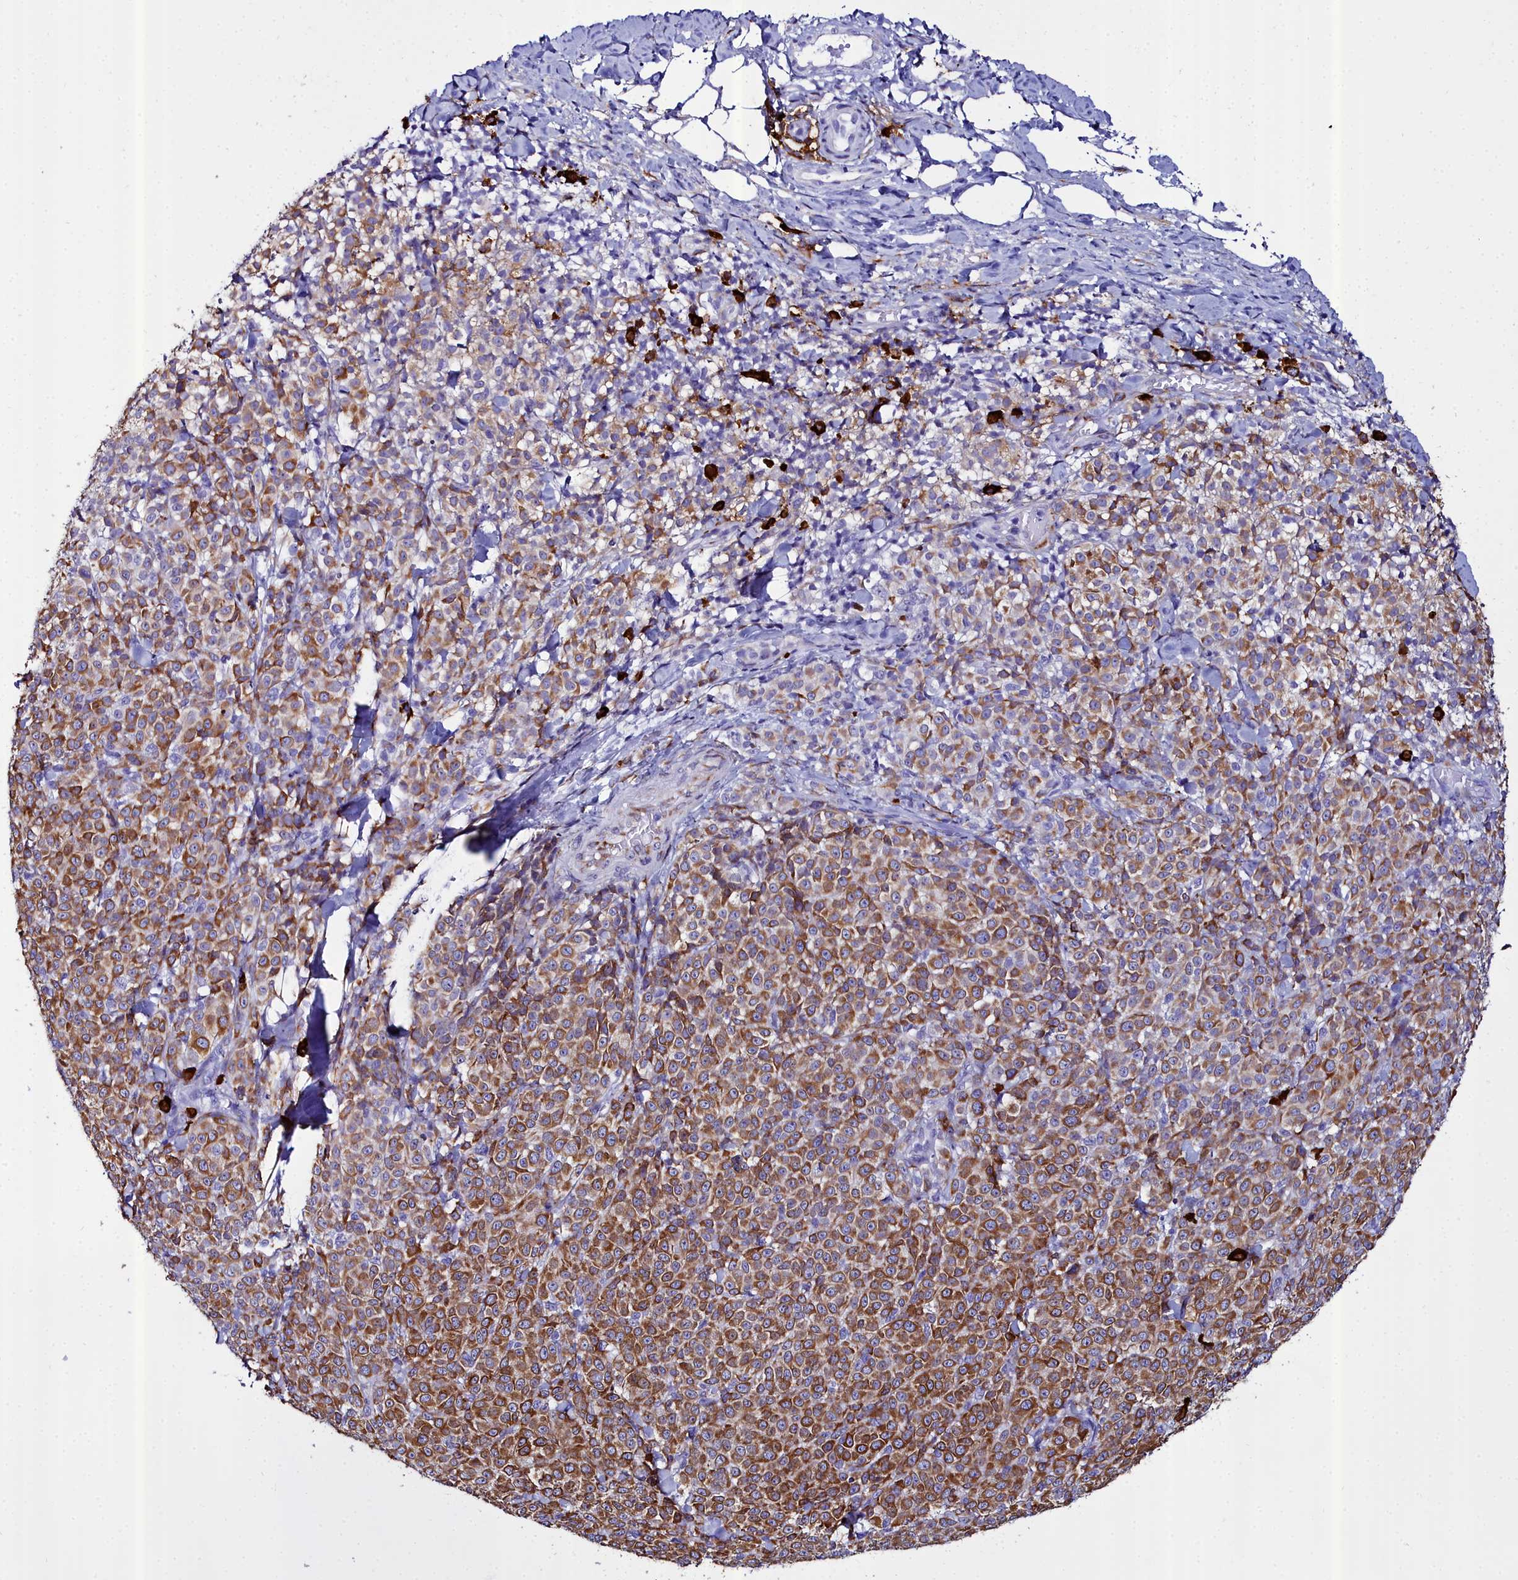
{"staining": {"intensity": "moderate", "quantity": ">75%", "location": "cytoplasmic/membranous"}, "tissue": "melanoma", "cell_type": "Tumor cells", "image_type": "cancer", "snomed": [{"axis": "morphology", "description": "Normal tissue, NOS"}, {"axis": "morphology", "description": "Malignant melanoma, NOS"}, {"axis": "topography", "description": "Skin"}], "caption": "Malignant melanoma stained with a brown dye demonstrates moderate cytoplasmic/membranous positive staining in about >75% of tumor cells.", "gene": "TXNDC5", "patient": {"sex": "female", "age": 34}}